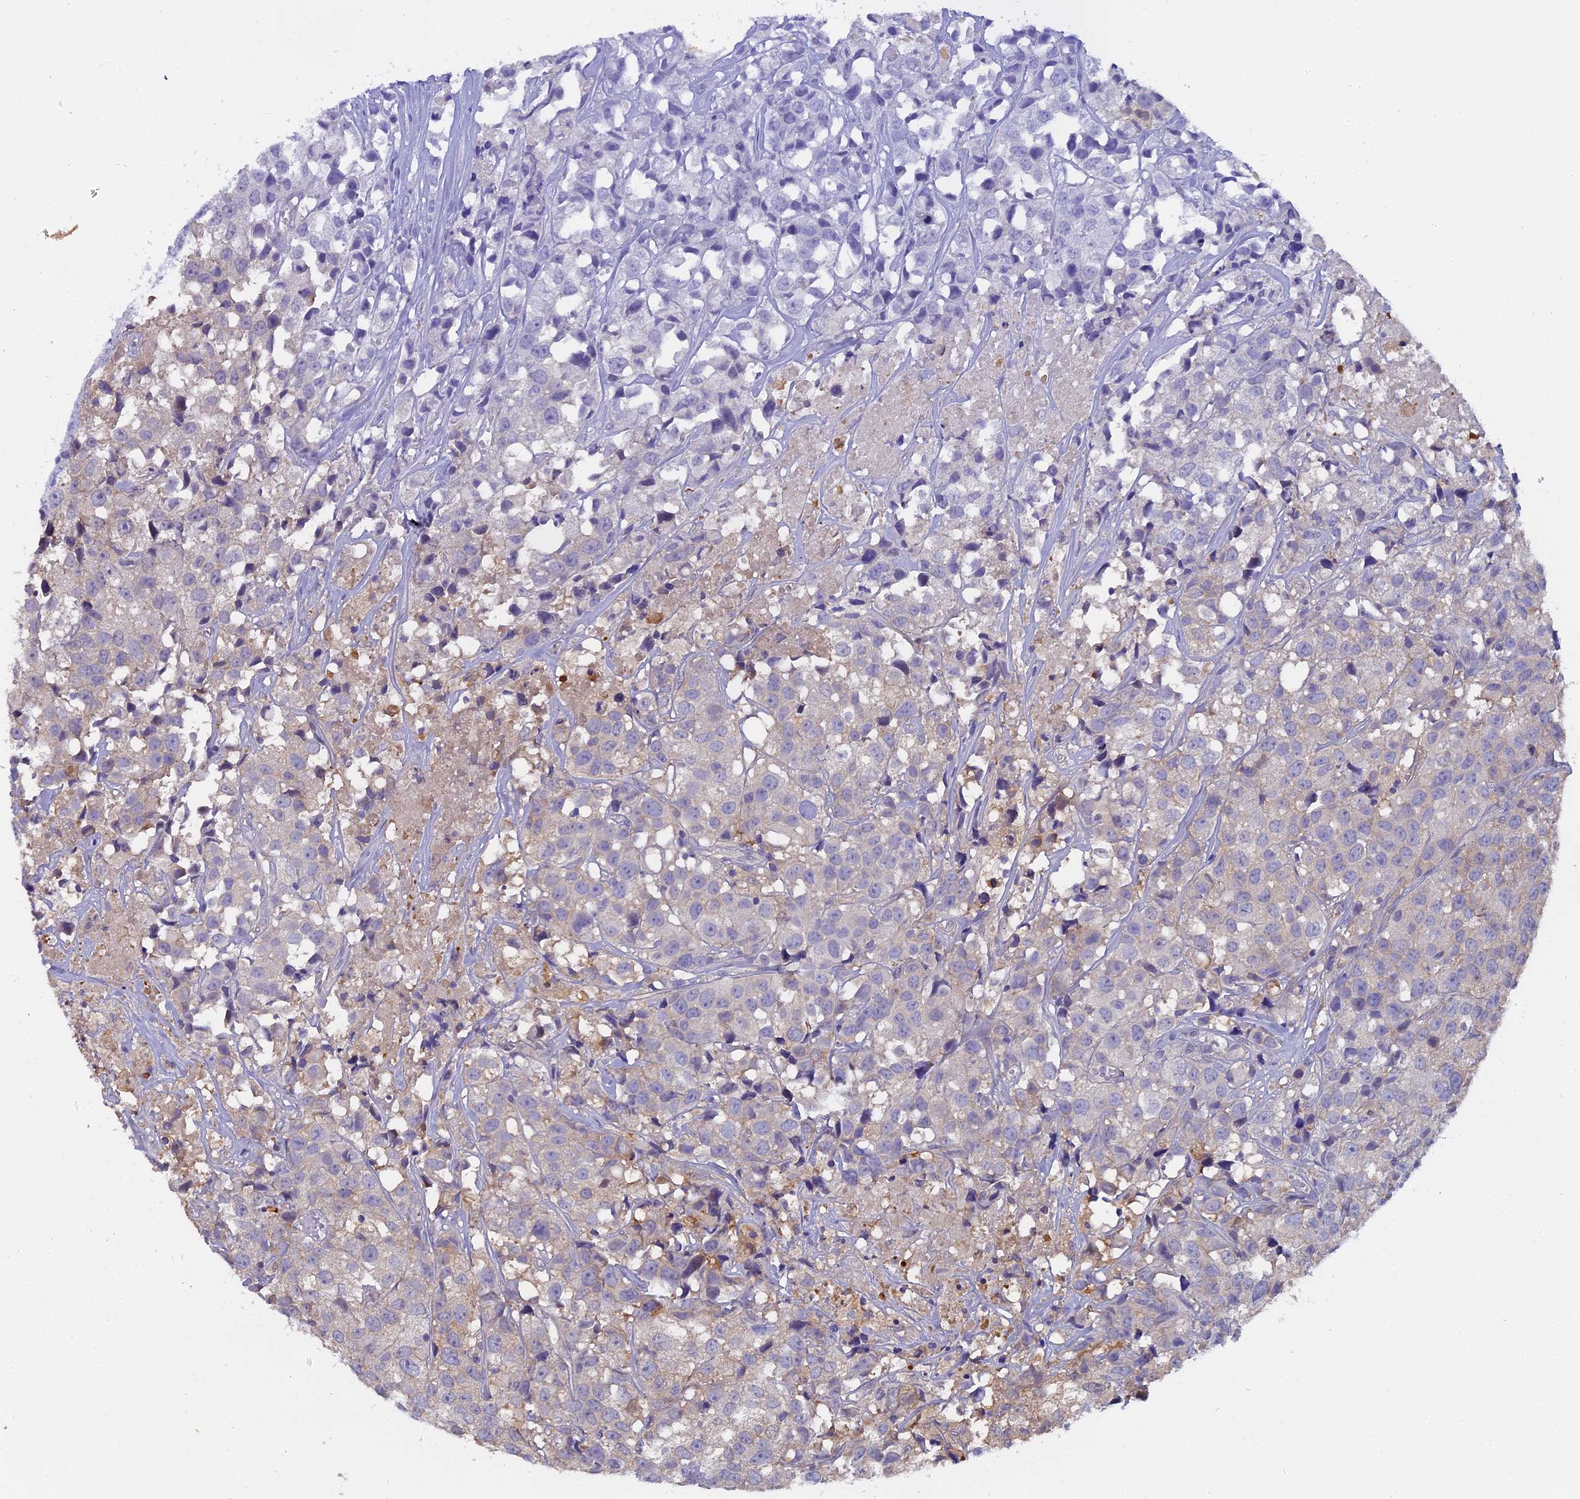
{"staining": {"intensity": "negative", "quantity": "none", "location": "none"}, "tissue": "urothelial cancer", "cell_type": "Tumor cells", "image_type": "cancer", "snomed": [{"axis": "morphology", "description": "Urothelial carcinoma, High grade"}, {"axis": "topography", "description": "Urinary bladder"}], "caption": "Immunohistochemistry (IHC) image of neoplastic tissue: human urothelial carcinoma (high-grade) stained with DAB shows no significant protein expression in tumor cells.", "gene": "FAM118B", "patient": {"sex": "female", "age": 75}}